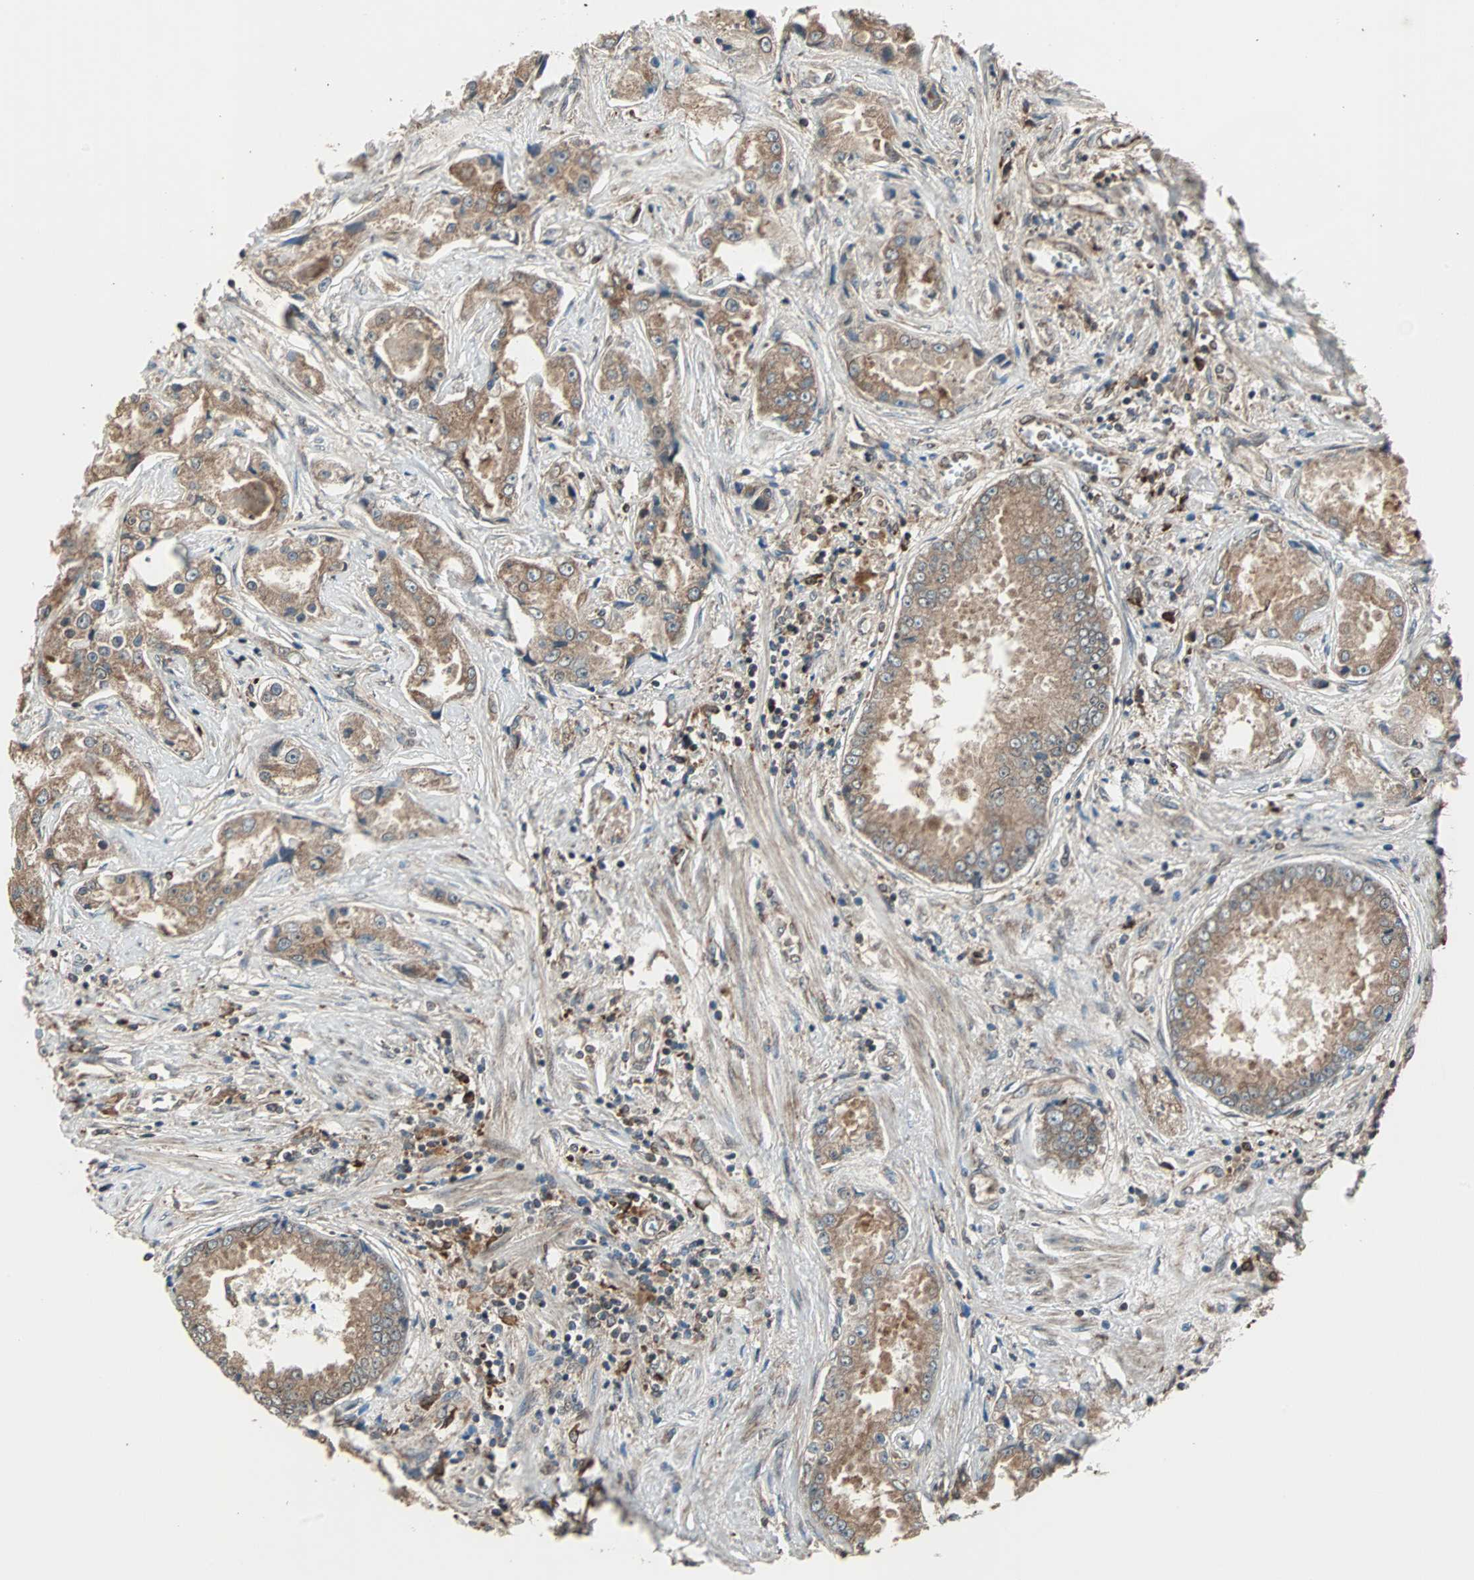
{"staining": {"intensity": "moderate", "quantity": ">75%", "location": "cytoplasmic/membranous"}, "tissue": "prostate cancer", "cell_type": "Tumor cells", "image_type": "cancer", "snomed": [{"axis": "morphology", "description": "Adenocarcinoma, High grade"}, {"axis": "topography", "description": "Prostate"}], "caption": "Prostate cancer stained with a brown dye demonstrates moderate cytoplasmic/membranous positive positivity in about >75% of tumor cells.", "gene": "RAB7A", "patient": {"sex": "male", "age": 73}}